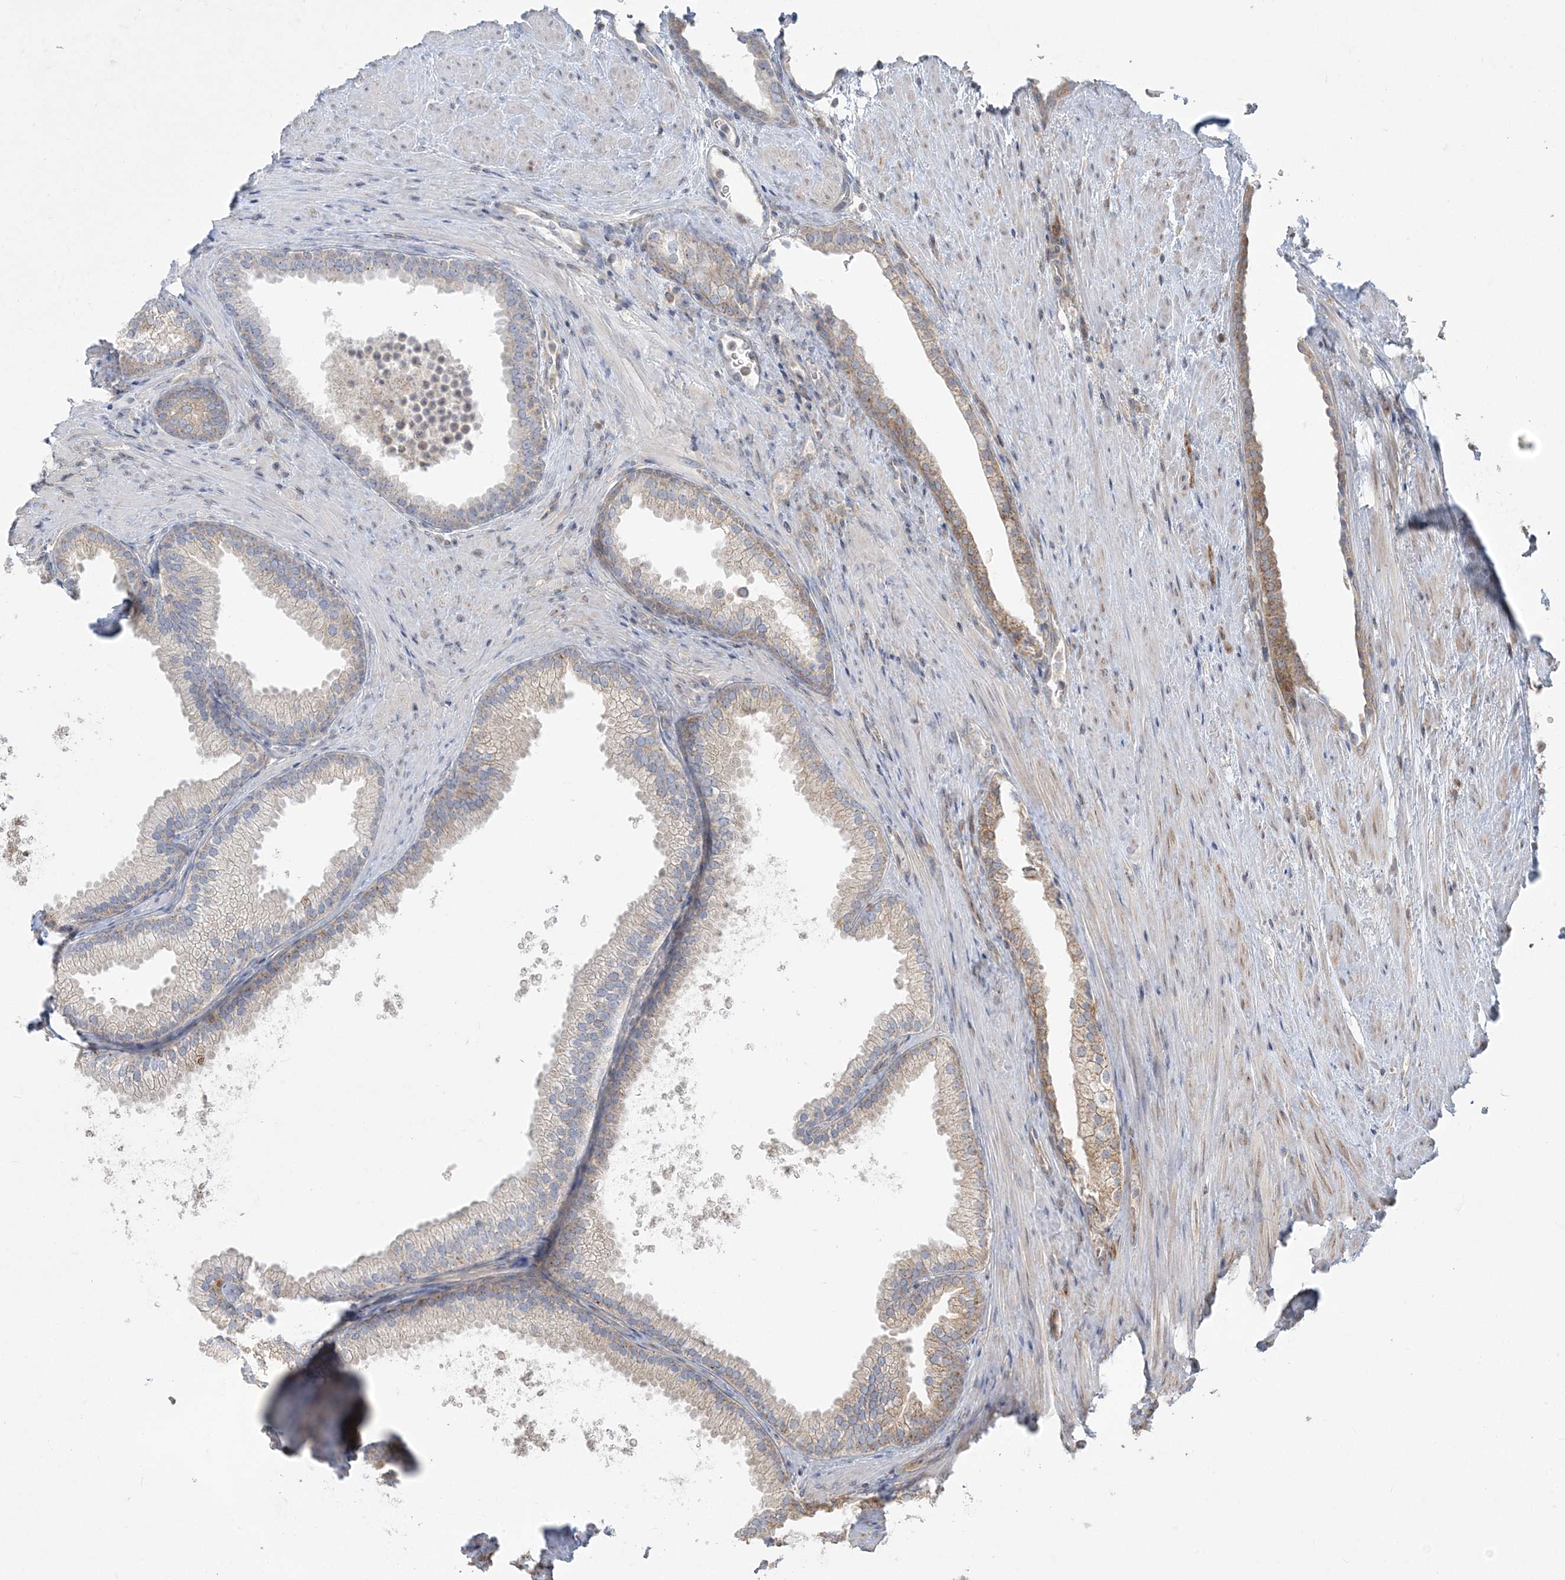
{"staining": {"intensity": "moderate", "quantity": "25%-75%", "location": "cytoplasmic/membranous"}, "tissue": "prostate", "cell_type": "Glandular cells", "image_type": "normal", "snomed": [{"axis": "morphology", "description": "Normal tissue, NOS"}, {"axis": "topography", "description": "Prostate"}], "caption": "Normal prostate displays moderate cytoplasmic/membranous expression in about 25%-75% of glandular cells, visualized by immunohistochemistry.", "gene": "ZC3H6", "patient": {"sex": "male", "age": 76}}